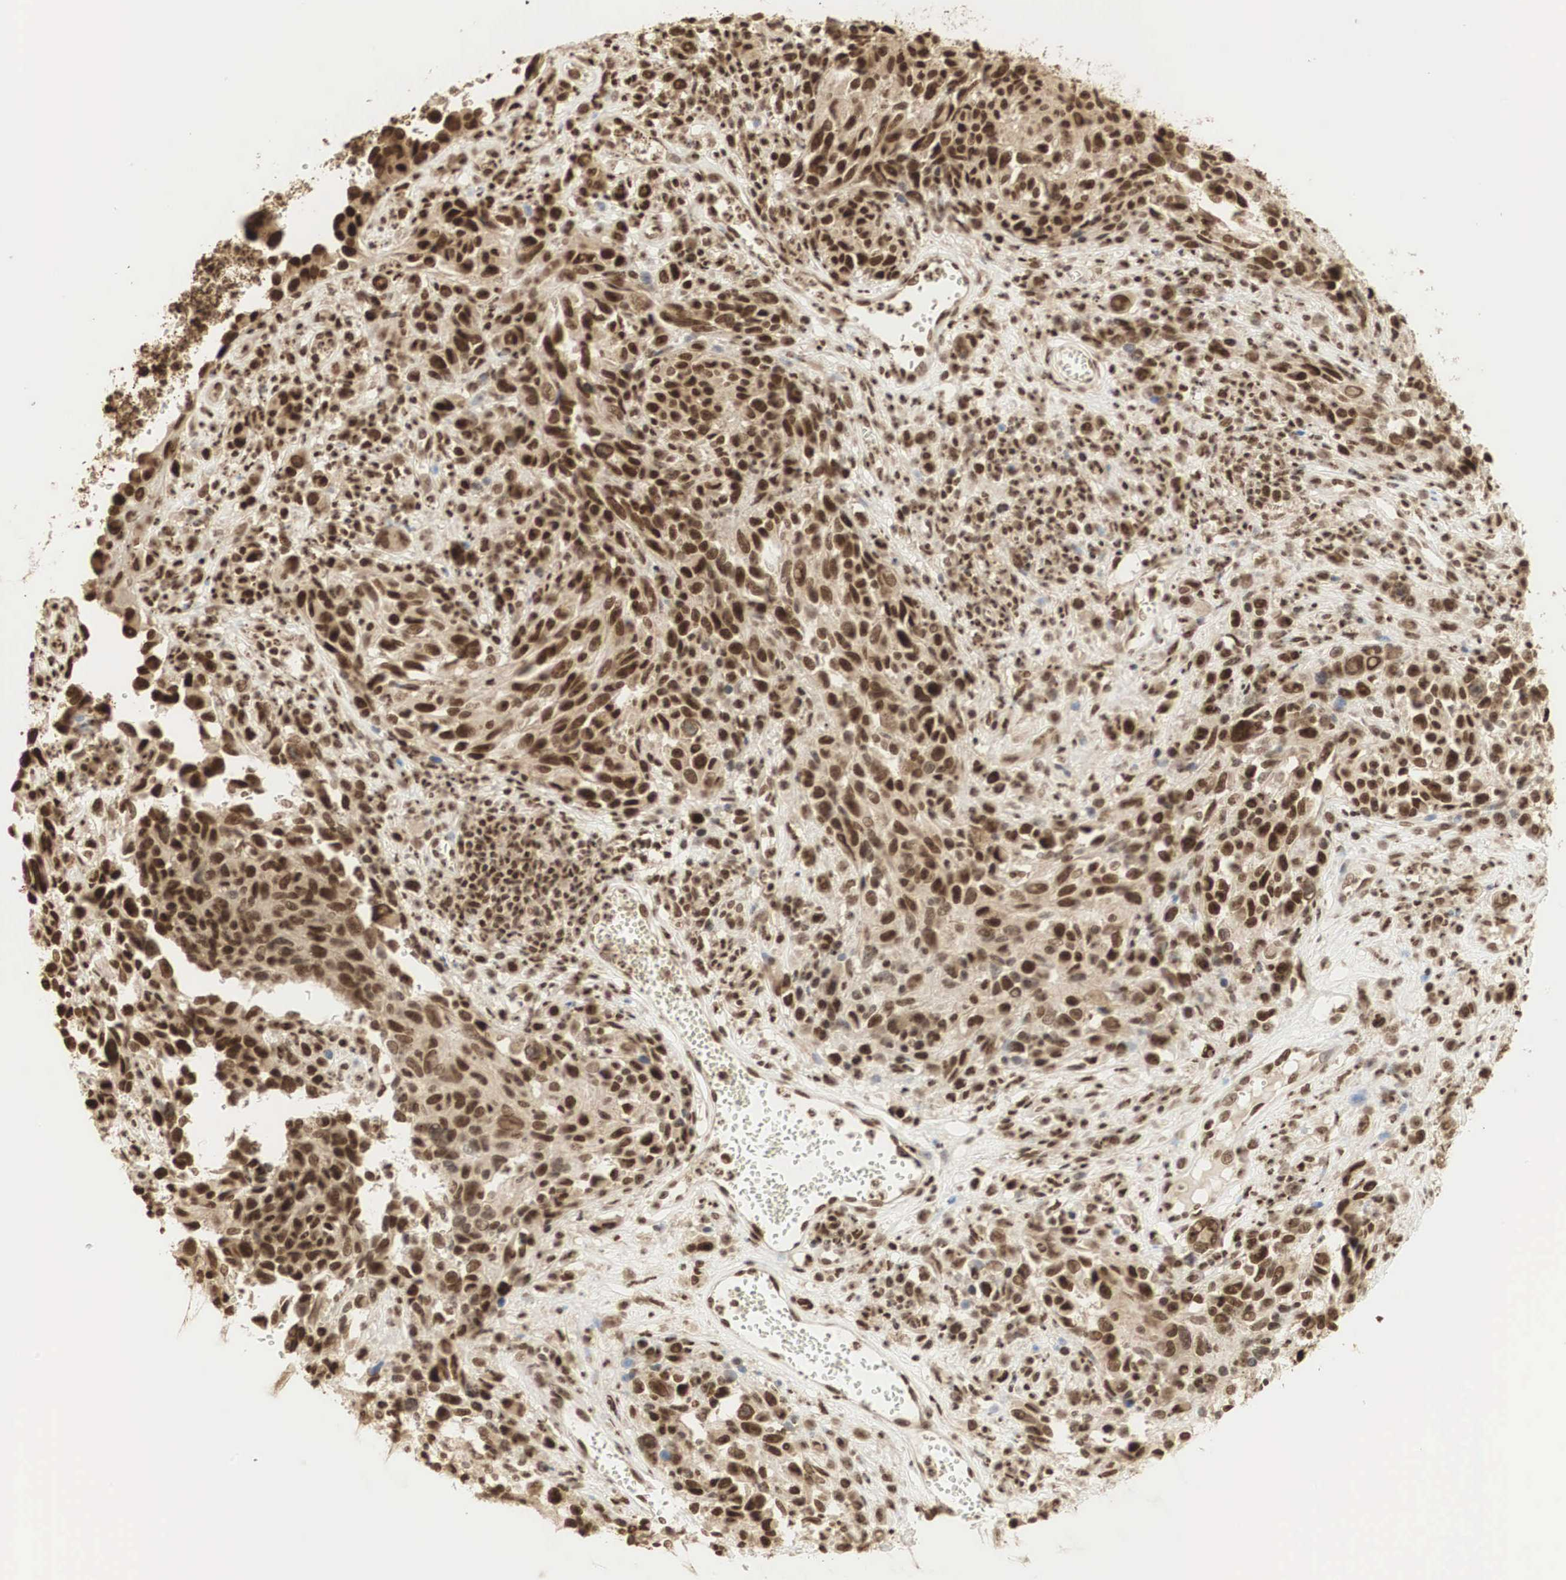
{"staining": {"intensity": "strong", "quantity": ">75%", "location": "cytoplasmic/membranous,nuclear"}, "tissue": "melanoma", "cell_type": "Tumor cells", "image_type": "cancer", "snomed": [{"axis": "morphology", "description": "Malignant melanoma, NOS"}, {"axis": "topography", "description": "Skin"}], "caption": "A photomicrograph showing strong cytoplasmic/membranous and nuclear staining in approximately >75% of tumor cells in melanoma, as visualized by brown immunohistochemical staining.", "gene": "RNF113A", "patient": {"sex": "female", "age": 82}}